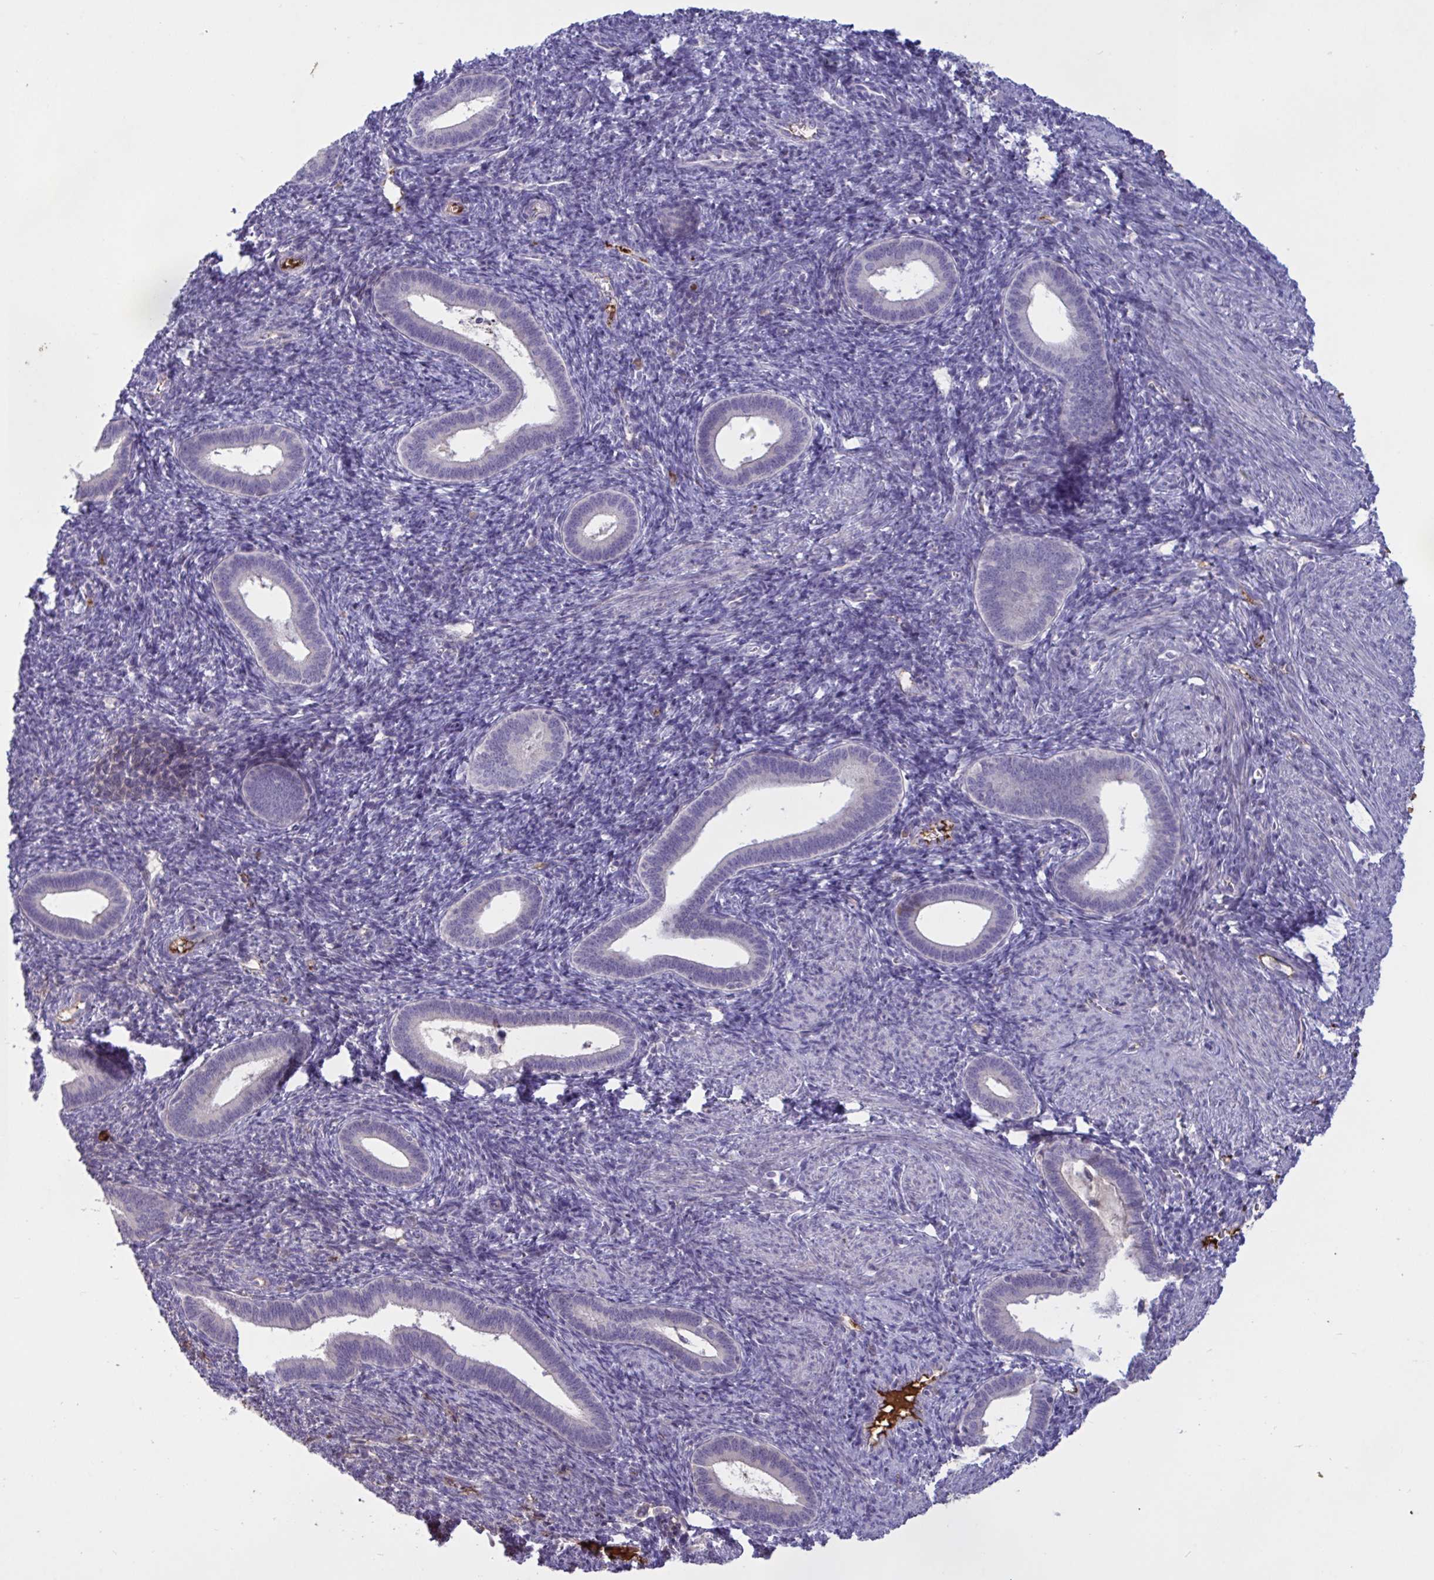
{"staining": {"intensity": "weak", "quantity": "<25%", "location": "cytoplasmic/membranous"}, "tissue": "endometrium", "cell_type": "Cells in endometrial stroma", "image_type": "normal", "snomed": [{"axis": "morphology", "description": "Normal tissue, NOS"}, {"axis": "topography", "description": "Endometrium"}], "caption": "Human endometrium stained for a protein using immunohistochemistry demonstrates no expression in cells in endometrial stroma.", "gene": "IL1R1", "patient": {"sex": "female", "age": 41}}